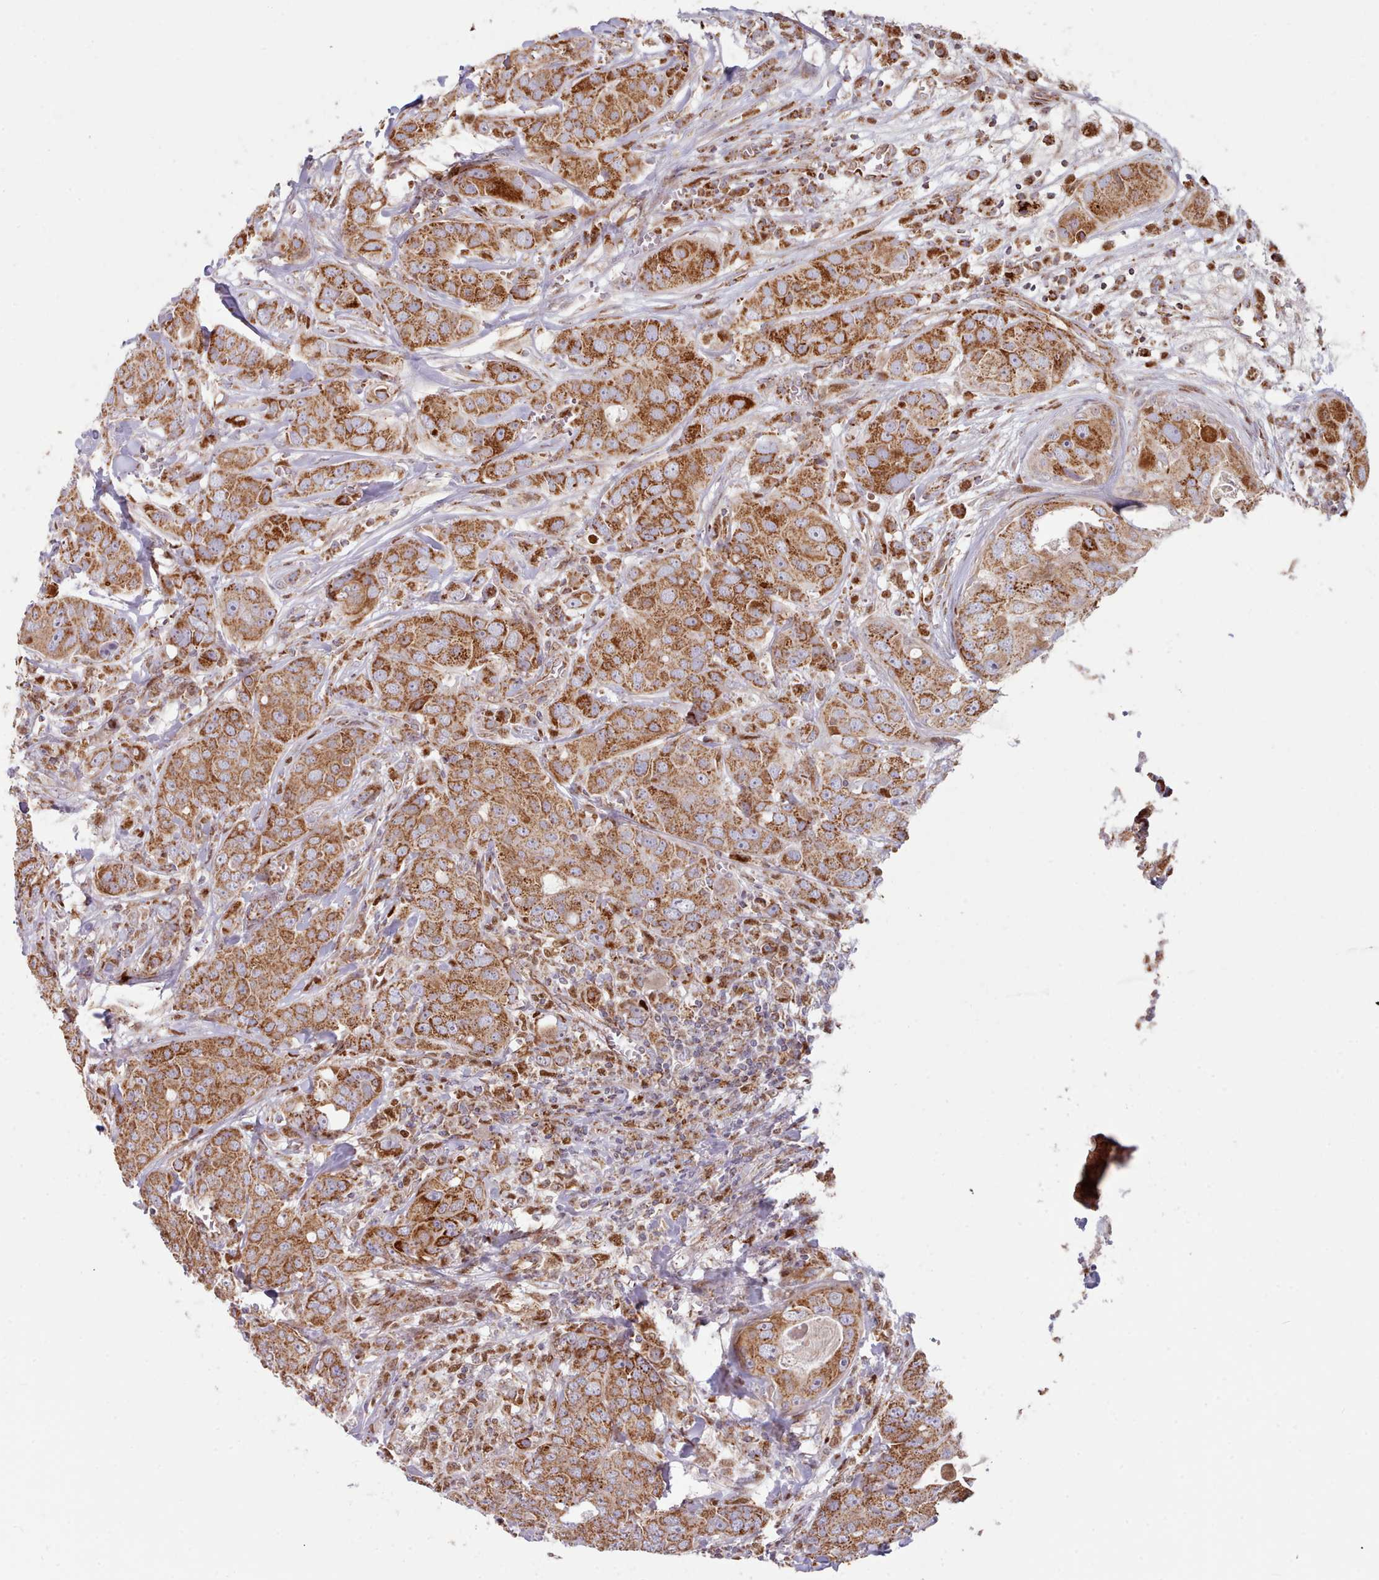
{"staining": {"intensity": "strong", "quantity": ">75%", "location": "cytoplasmic/membranous"}, "tissue": "breast cancer", "cell_type": "Tumor cells", "image_type": "cancer", "snomed": [{"axis": "morphology", "description": "Duct carcinoma"}, {"axis": "topography", "description": "Breast"}], "caption": "Breast cancer (intraductal carcinoma) stained with a protein marker demonstrates strong staining in tumor cells.", "gene": "HSDL2", "patient": {"sex": "female", "age": 43}}